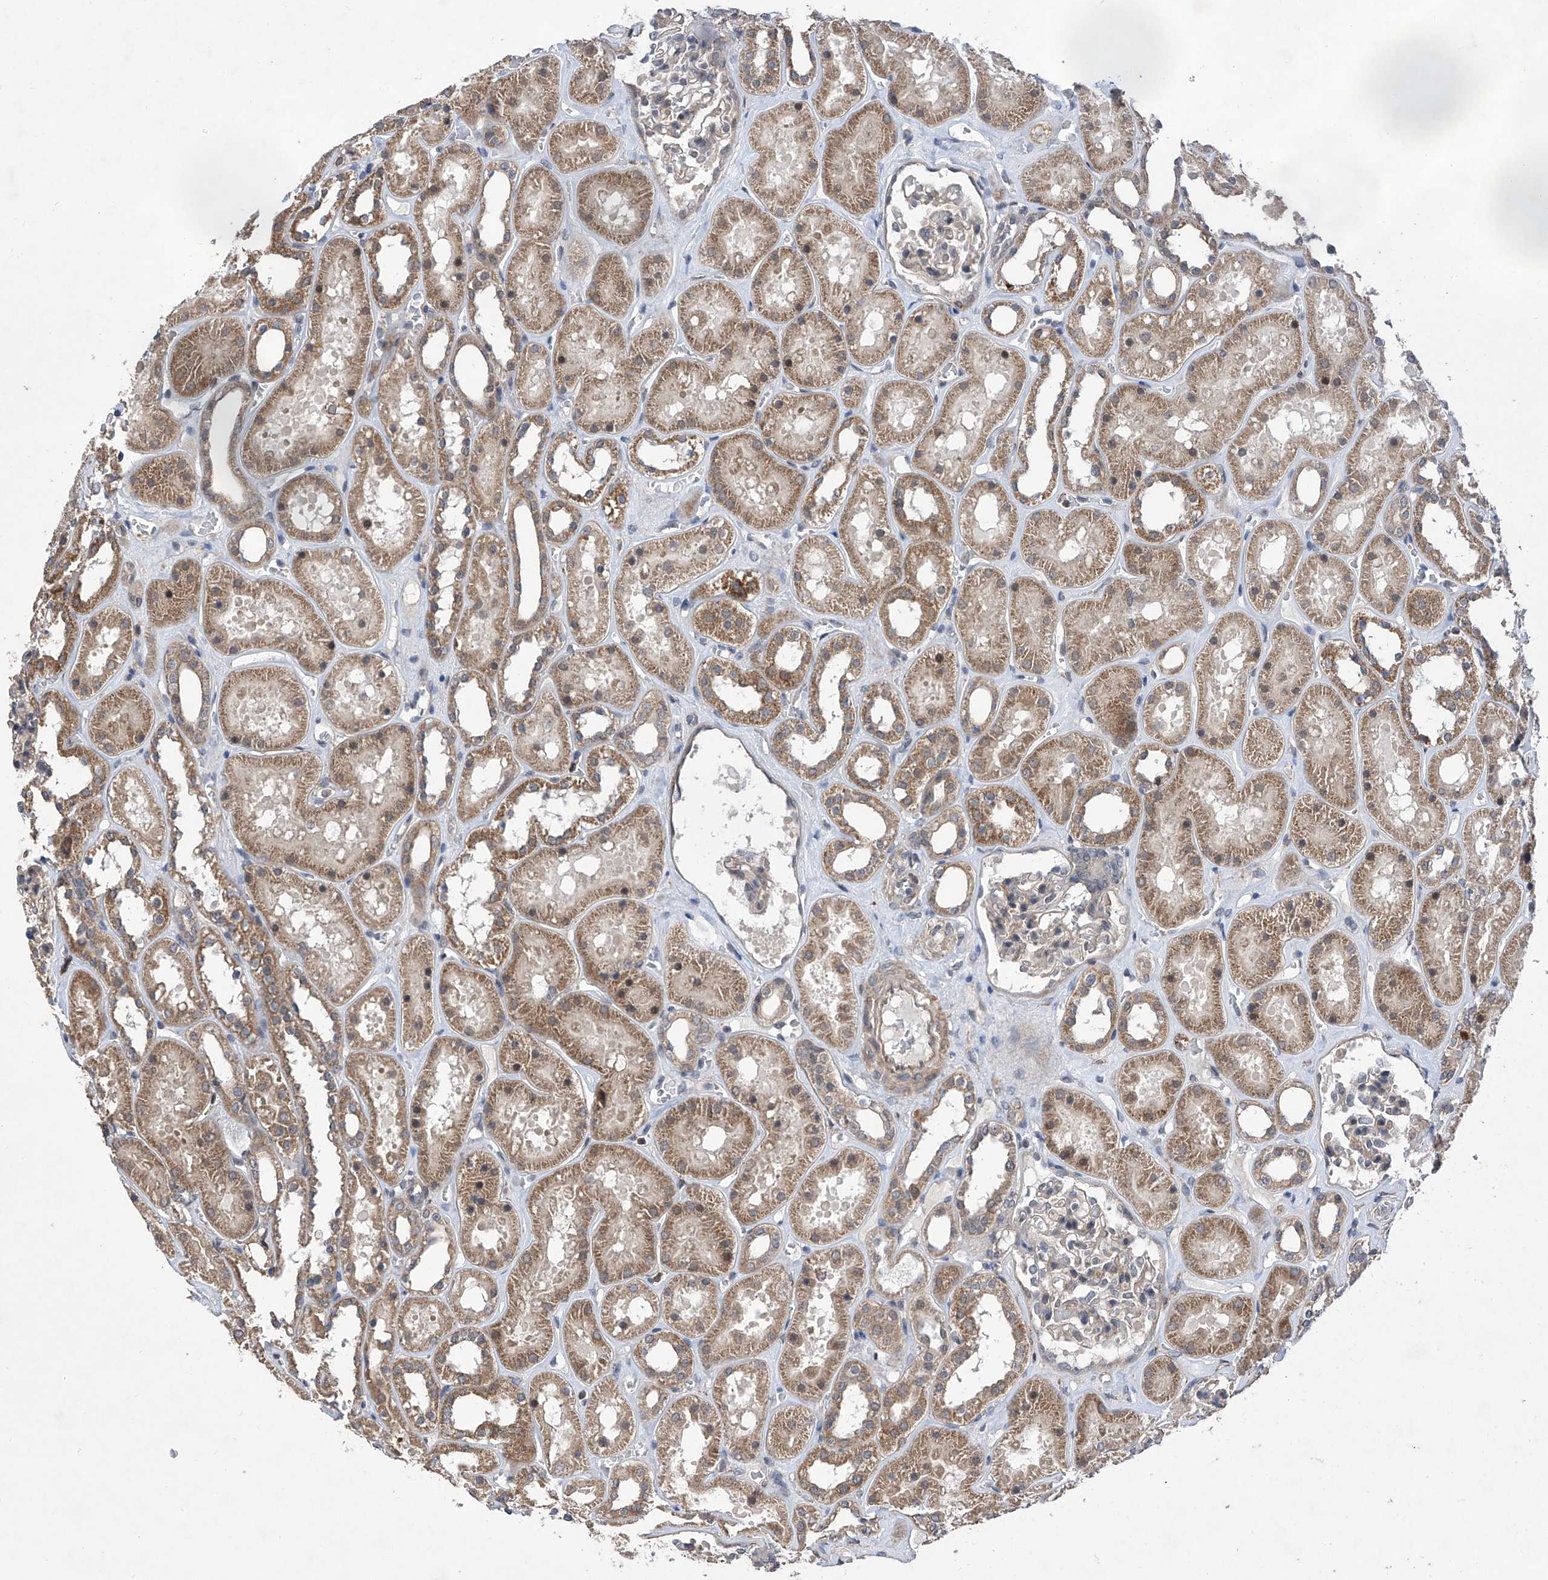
{"staining": {"intensity": "weak", "quantity": "<25%", "location": "cytoplasmic/membranous"}, "tissue": "kidney", "cell_type": "Cells in glomeruli", "image_type": "normal", "snomed": [{"axis": "morphology", "description": "Normal tissue, NOS"}, {"axis": "topography", "description": "Kidney"}], "caption": "An image of kidney stained for a protein displays no brown staining in cells in glomeruli. The staining was performed using DAB to visualize the protein expression in brown, while the nuclei were stained in blue with hematoxylin (Magnification: 20x).", "gene": "KIFC2", "patient": {"sex": "female", "age": 41}}